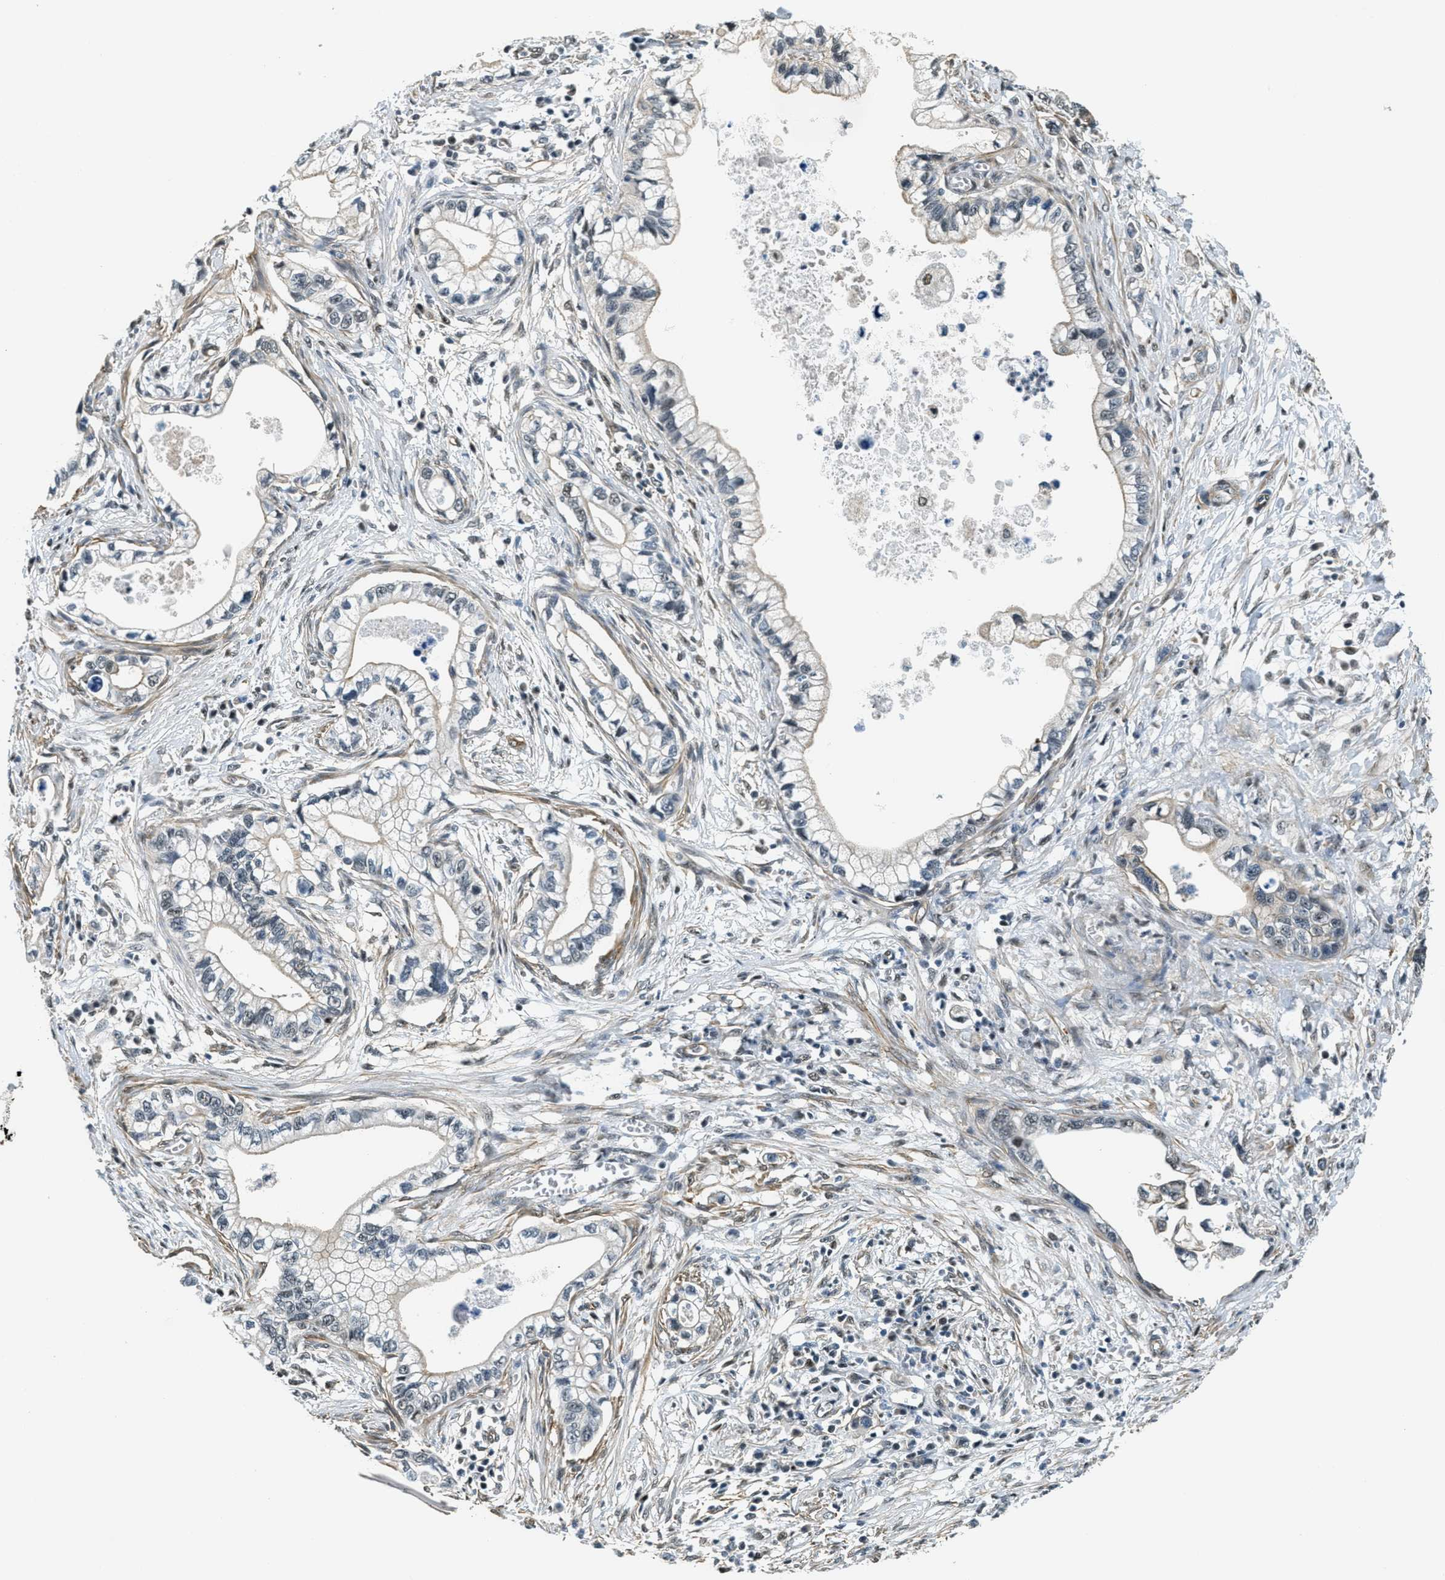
{"staining": {"intensity": "weak", "quantity": "<25%", "location": "cytoplasmic/membranous"}, "tissue": "pancreatic cancer", "cell_type": "Tumor cells", "image_type": "cancer", "snomed": [{"axis": "morphology", "description": "Adenocarcinoma, NOS"}, {"axis": "topography", "description": "Pancreas"}], "caption": "A high-resolution photomicrograph shows immunohistochemistry staining of pancreatic cancer (adenocarcinoma), which displays no significant positivity in tumor cells.", "gene": "CFAP36", "patient": {"sex": "male", "age": 56}}